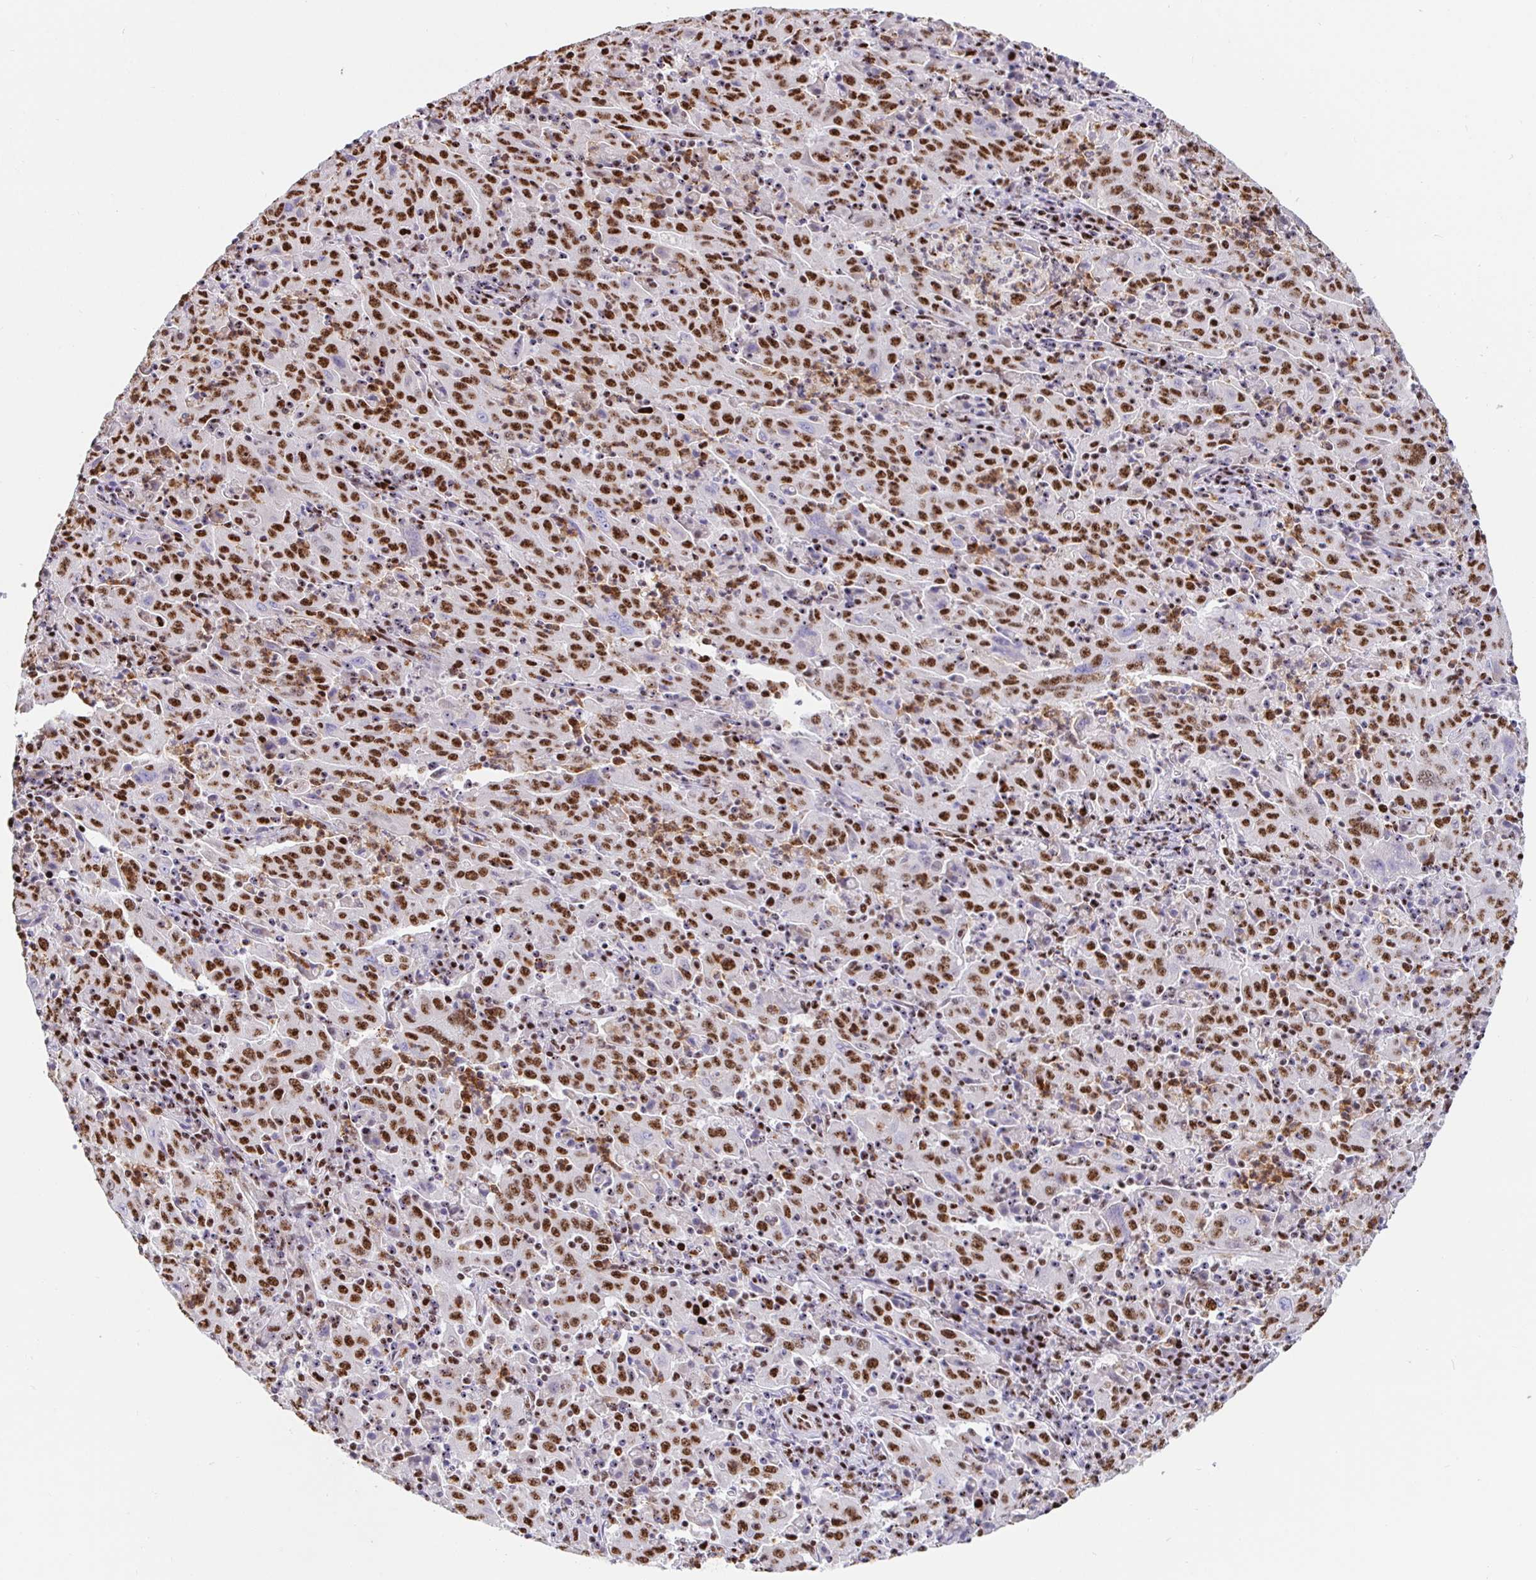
{"staining": {"intensity": "strong", "quantity": ">75%", "location": "nuclear"}, "tissue": "pancreatic cancer", "cell_type": "Tumor cells", "image_type": "cancer", "snomed": [{"axis": "morphology", "description": "Adenocarcinoma, NOS"}, {"axis": "topography", "description": "Pancreas"}], "caption": "High-power microscopy captured an immunohistochemistry image of adenocarcinoma (pancreatic), revealing strong nuclear staining in approximately >75% of tumor cells.", "gene": "SETD5", "patient": {"sex": "male", "age": 63}}